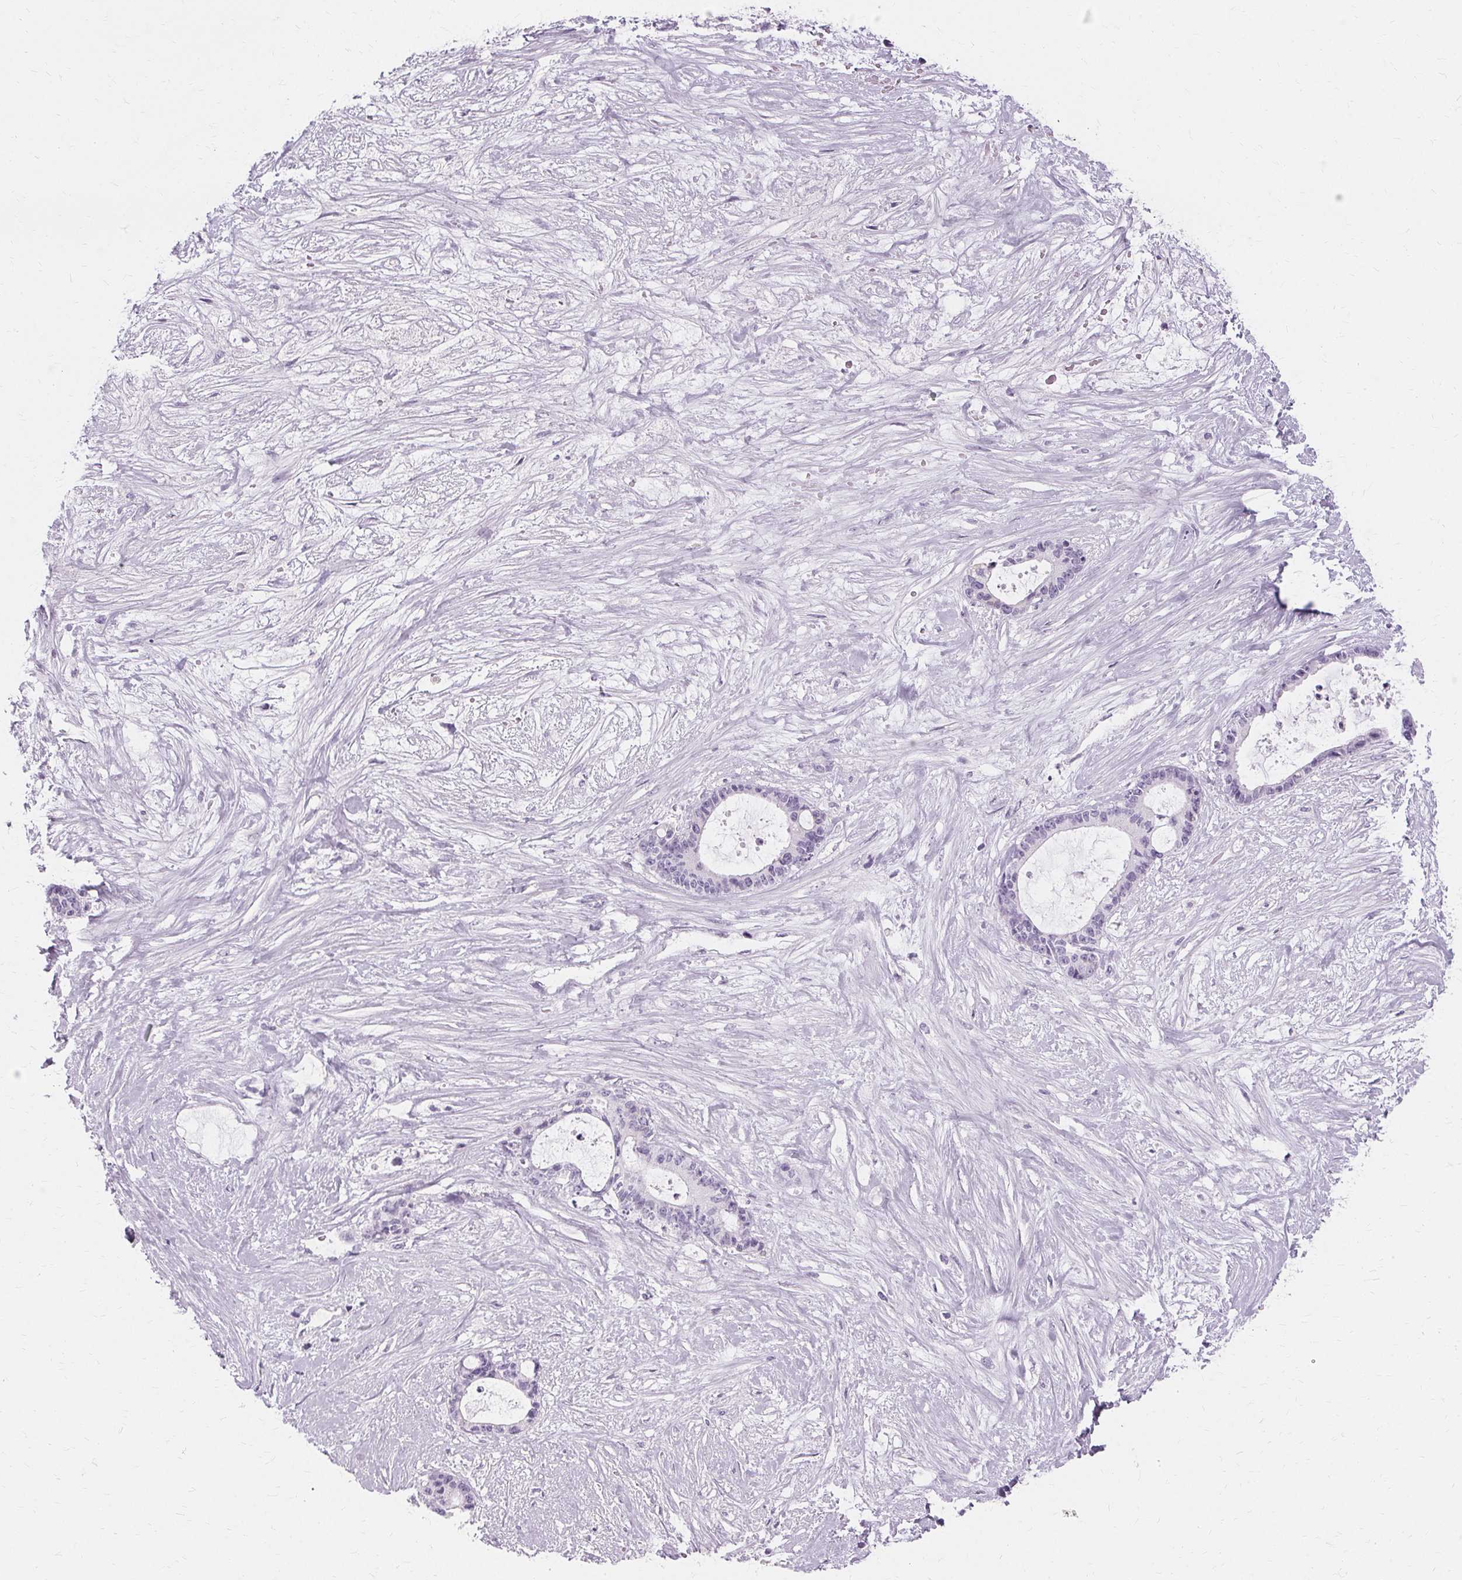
{"staining": {"intensity": "negative", "quantity": "none", "location": "none"}, "tissue": "liver cancer", "cell_type": "Tumor cells", "image_type": "cancer", "snomed": [{"axis": "morphology", "description": "Normal tissue, NOS"}, {"axis": "morphology", "description": "Cholangiocarcinoma"}, {"axis": "topography", "description": "Liver"}, {"axis": "topography", "description": "Peripheral nerve tissue"}], "caption": "Immunohistochemistry photomicrograph of neoplastic tissue: human liver cholangiocarcinoma stained with DAB displays no significant protein positivity in tumor cells.", "gene": "KRT6C", "patient": {"sex": "female", "age": 73}}